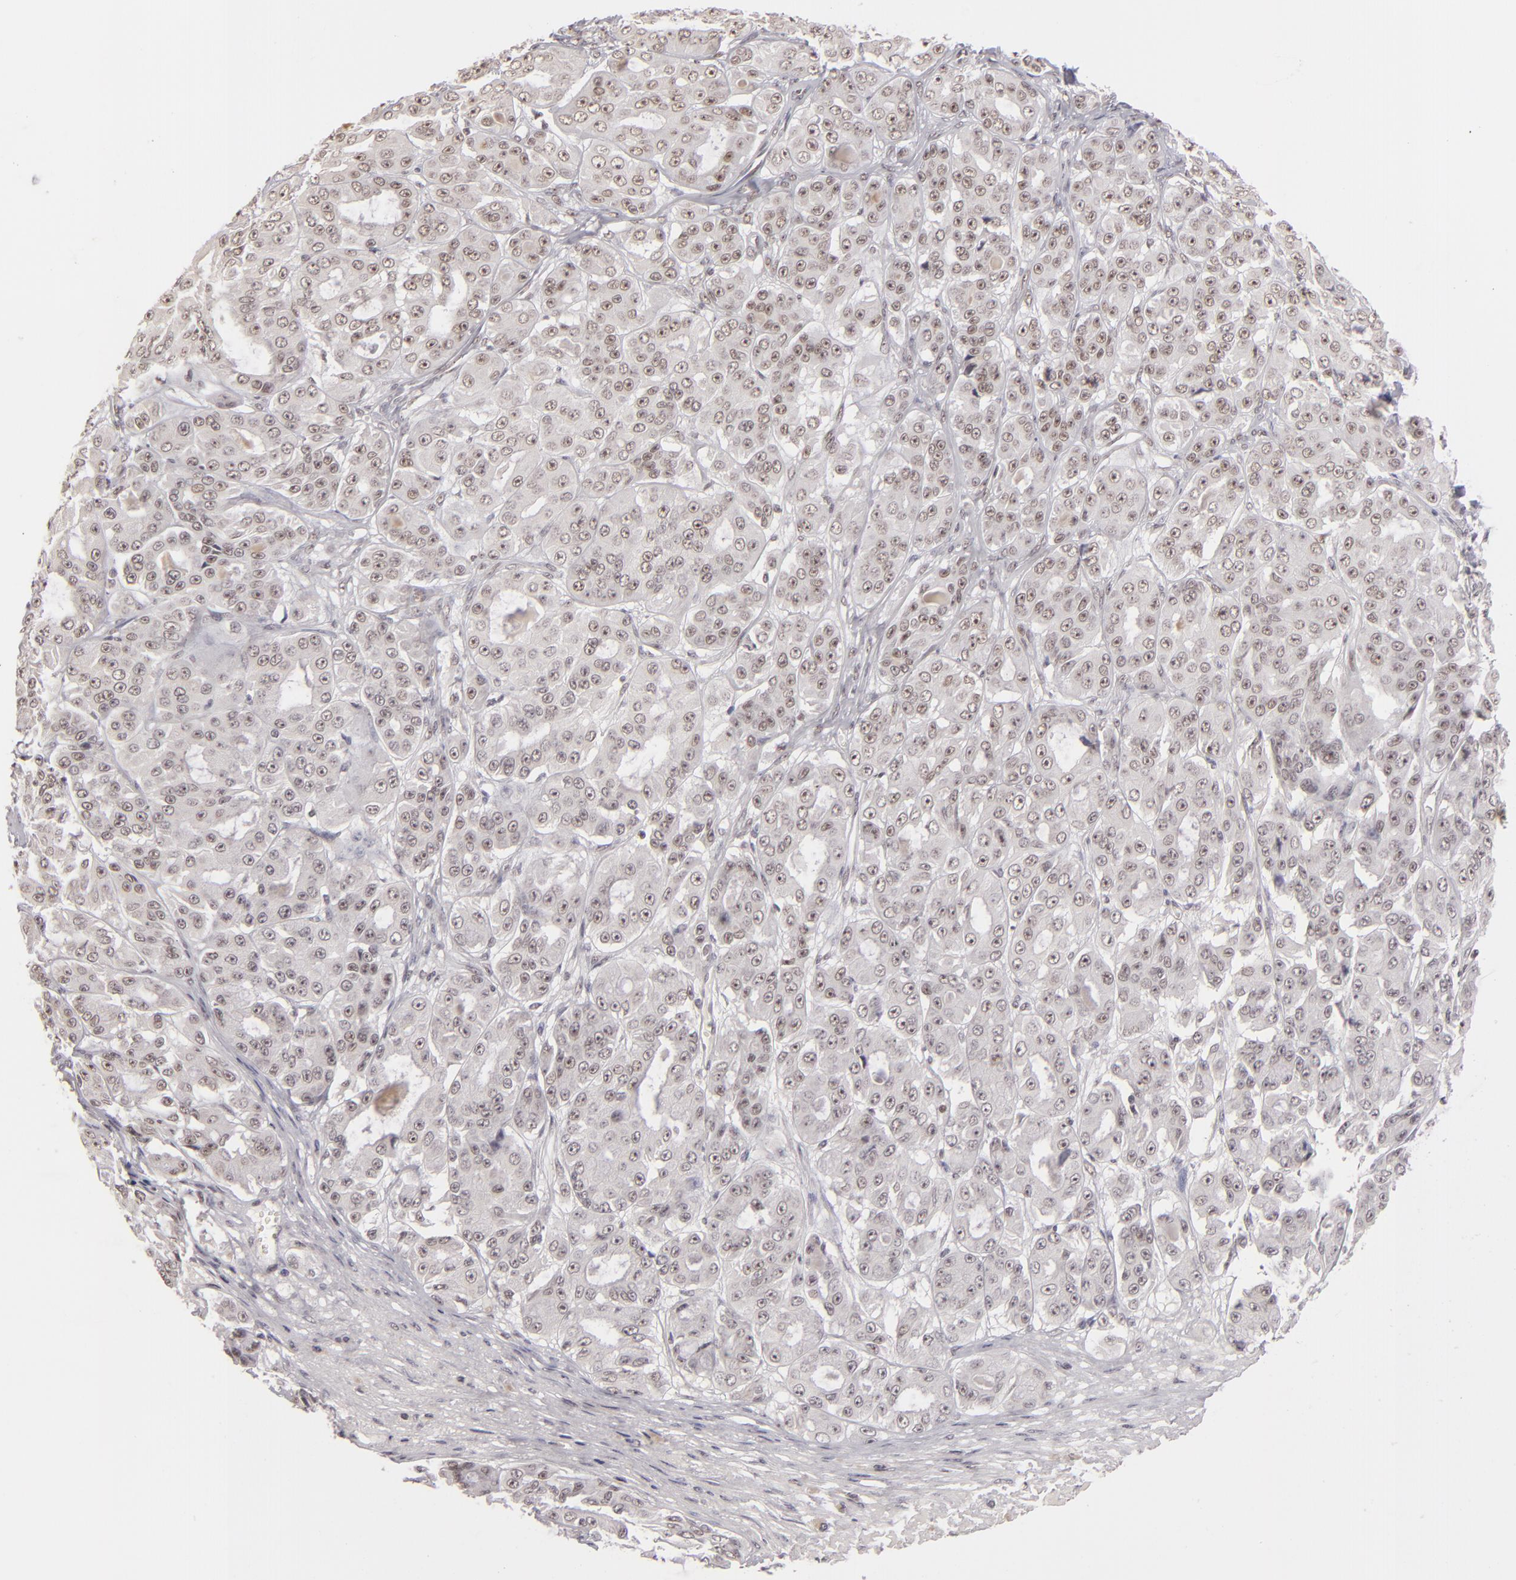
{"staining": {"intensity": "weak", "quantity": "<25%", "location": "nuclear"}, "tissue": "ovarian cancer", "cell_type": "Tumor cells", "image_type": "cancer", "snomed": [{"axis": "morphology", "description": "Carcinoma, endometroid"}, {"axis": "topography", "description": "Ovary"}], "caption": "Tumor cells show no significant protein expression in ovarian cancer.", "gene": "DAXX", "patient": {"sex": "female", "age": 61}}